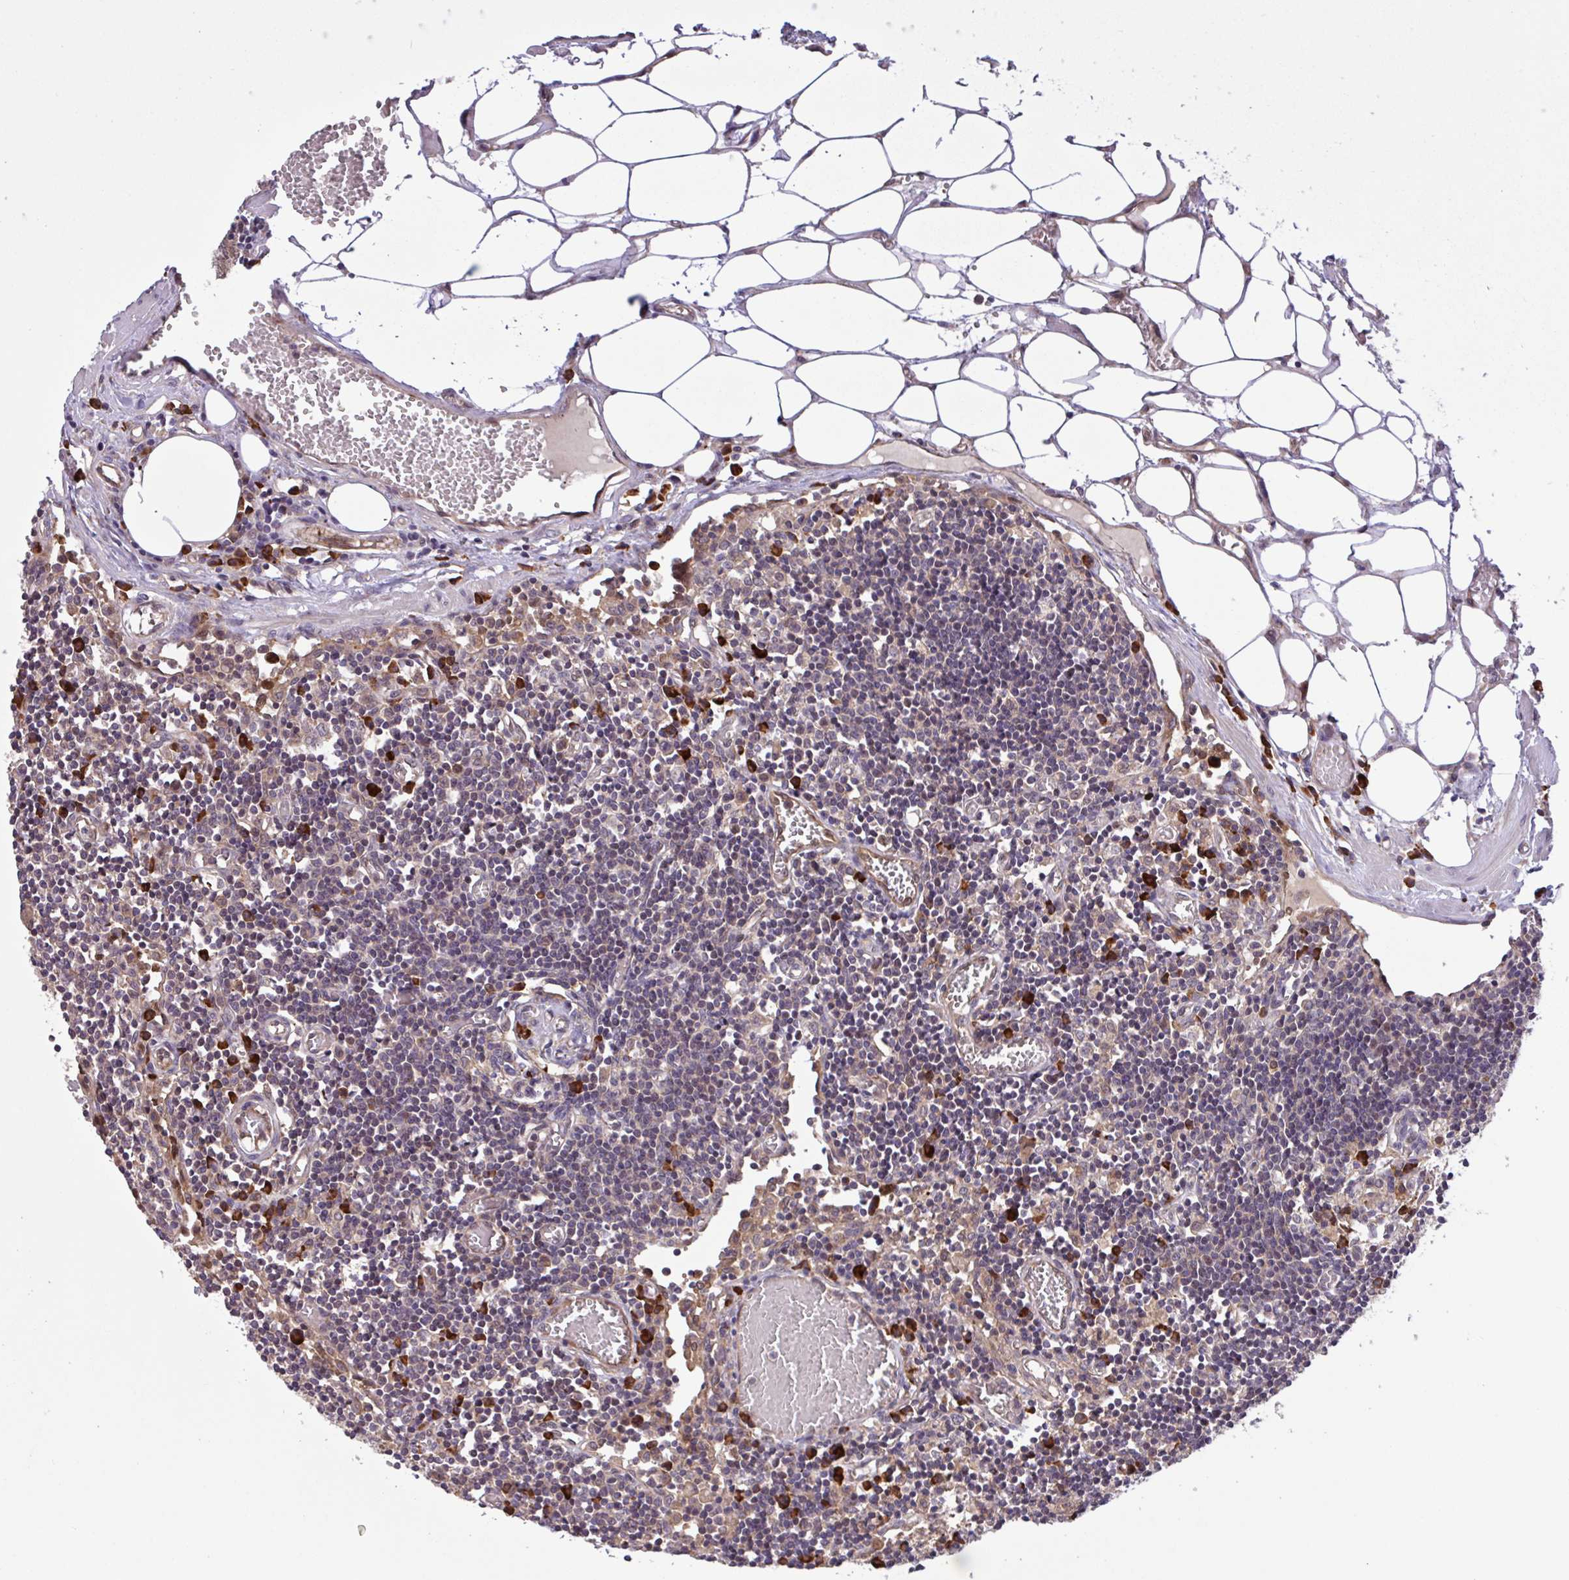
{"staining": {"intensity": "strong", "quantity": "<25%", "location": "cytoplasmic/membranous"}, "tissue": "lymph node", "cell_type": "Germinal center cells", "image_type": "normal", "snomed": [{"axis": "morphology", "description": "Normal tissue, NOS"}, {"axis": "topography", "description": "Lymph node"}], "caption": "Lymph node stained for a protein (brown) exhibits strong cytoplasmic/membranous positive expression in about <25% of germinal center cells.", "gene": "INTS10", "patient": {"sex": "male", "age": 66}}